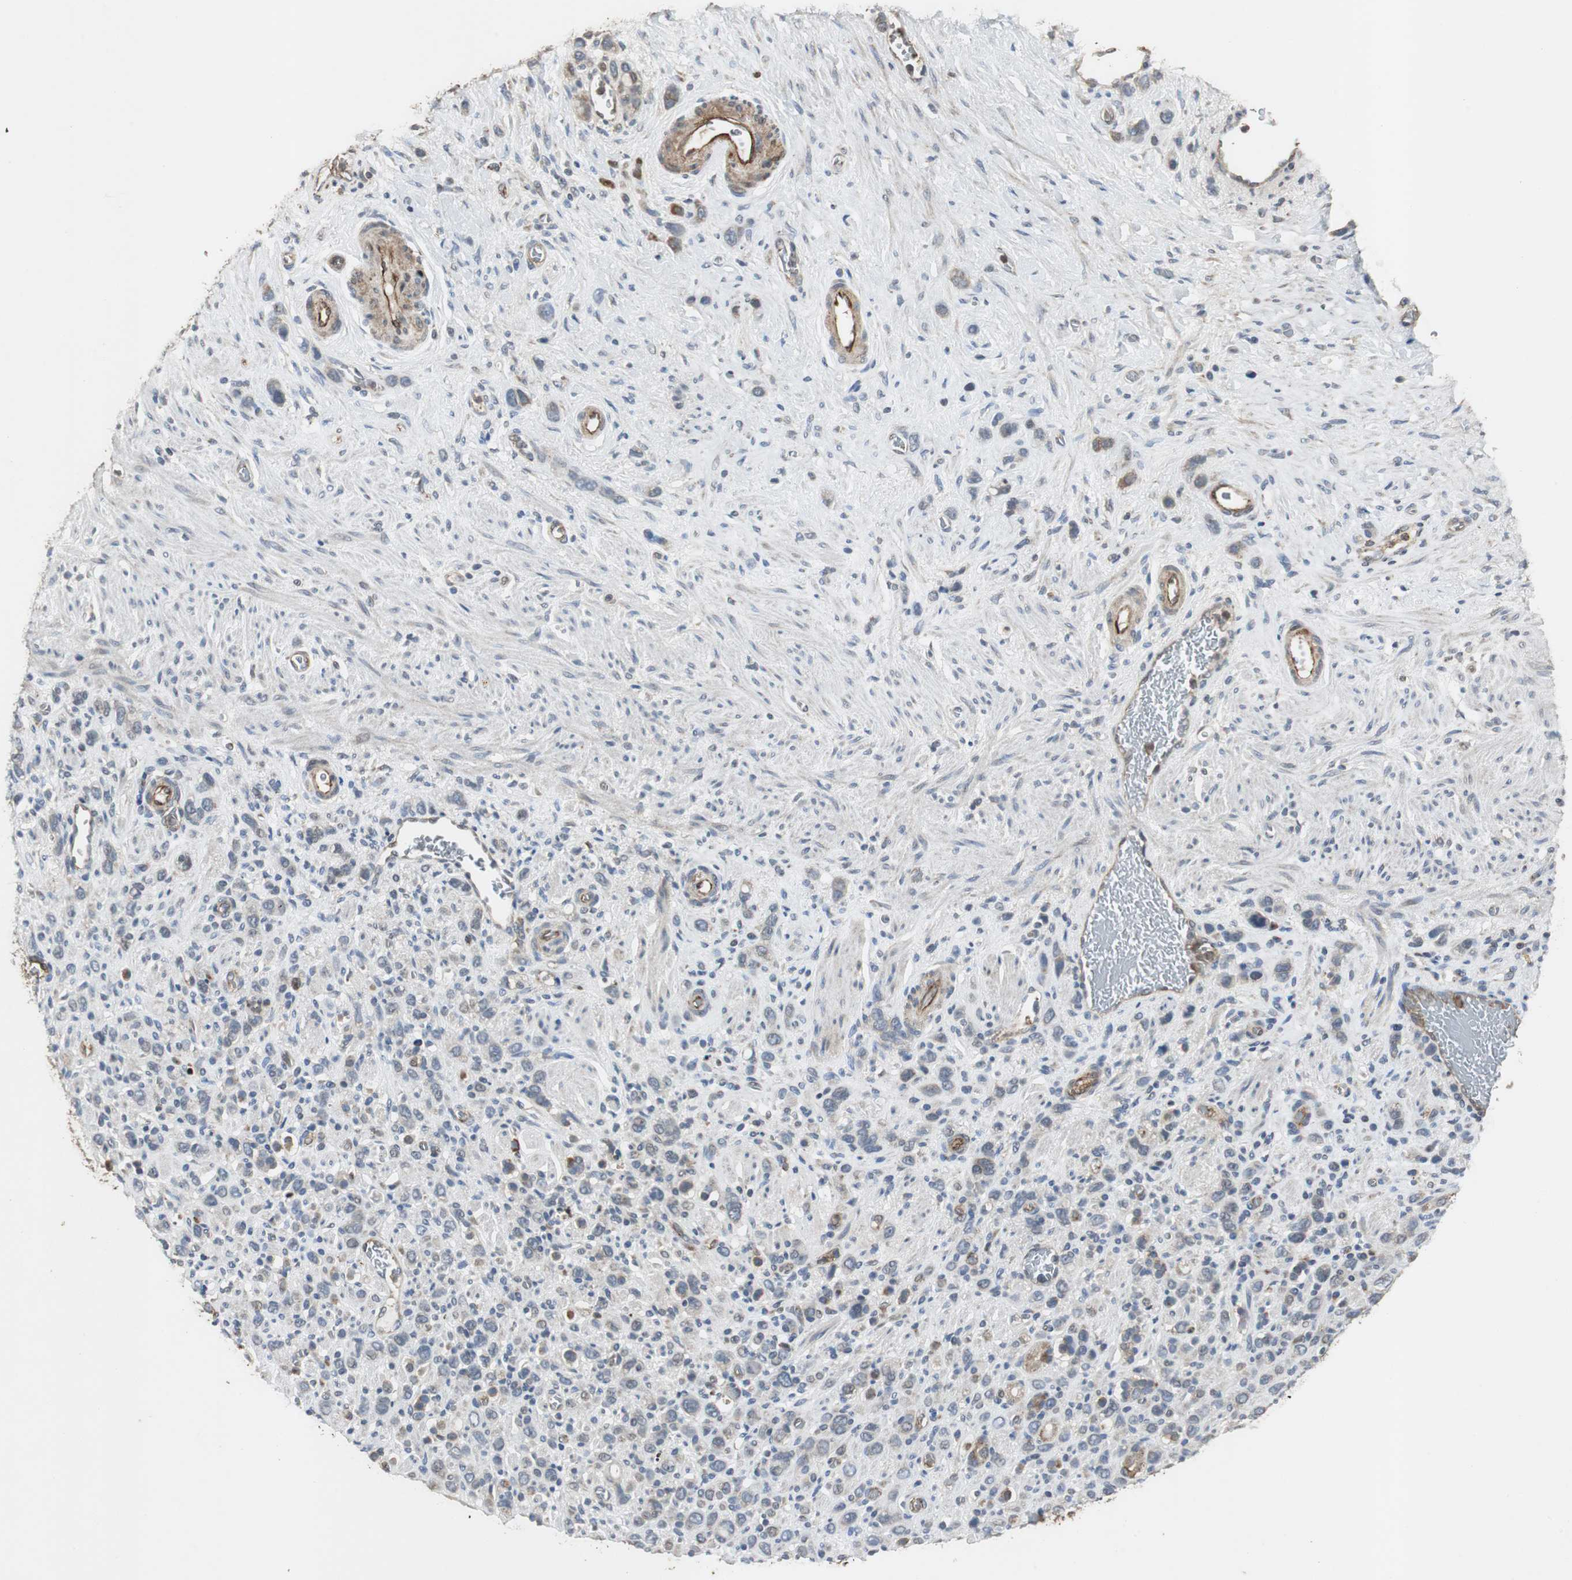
{"staining": {"intensity": "weak", "quantity": "25%-75%", "location": "cytoplasmic/membranous"}, "tissue": "stomach cancer", "cell_type": "Tumor cells", "image_type": "cancer", "snomed": [{"axis": "morphology", "description": "Normal tissue, NOS"}, {"axis": "morphology", "description": "Adenocarcinoma, NOS"}, {"axis": "morphology", "description": "Adenocarcinoma, High grade"}, {"axis": "topography", "description": "Stomach, upper"}, {"axis": "topography", "description": "Stomach"}], "caption": "Stomach adenocarcinoma stained for a protein (brown) demonstrates weak cytoplasmic/membranous positive positivity in approximately 25%-75% of tumor cells.", "gene": "JTB", "patient": {"sex": "female", "age": 65}}